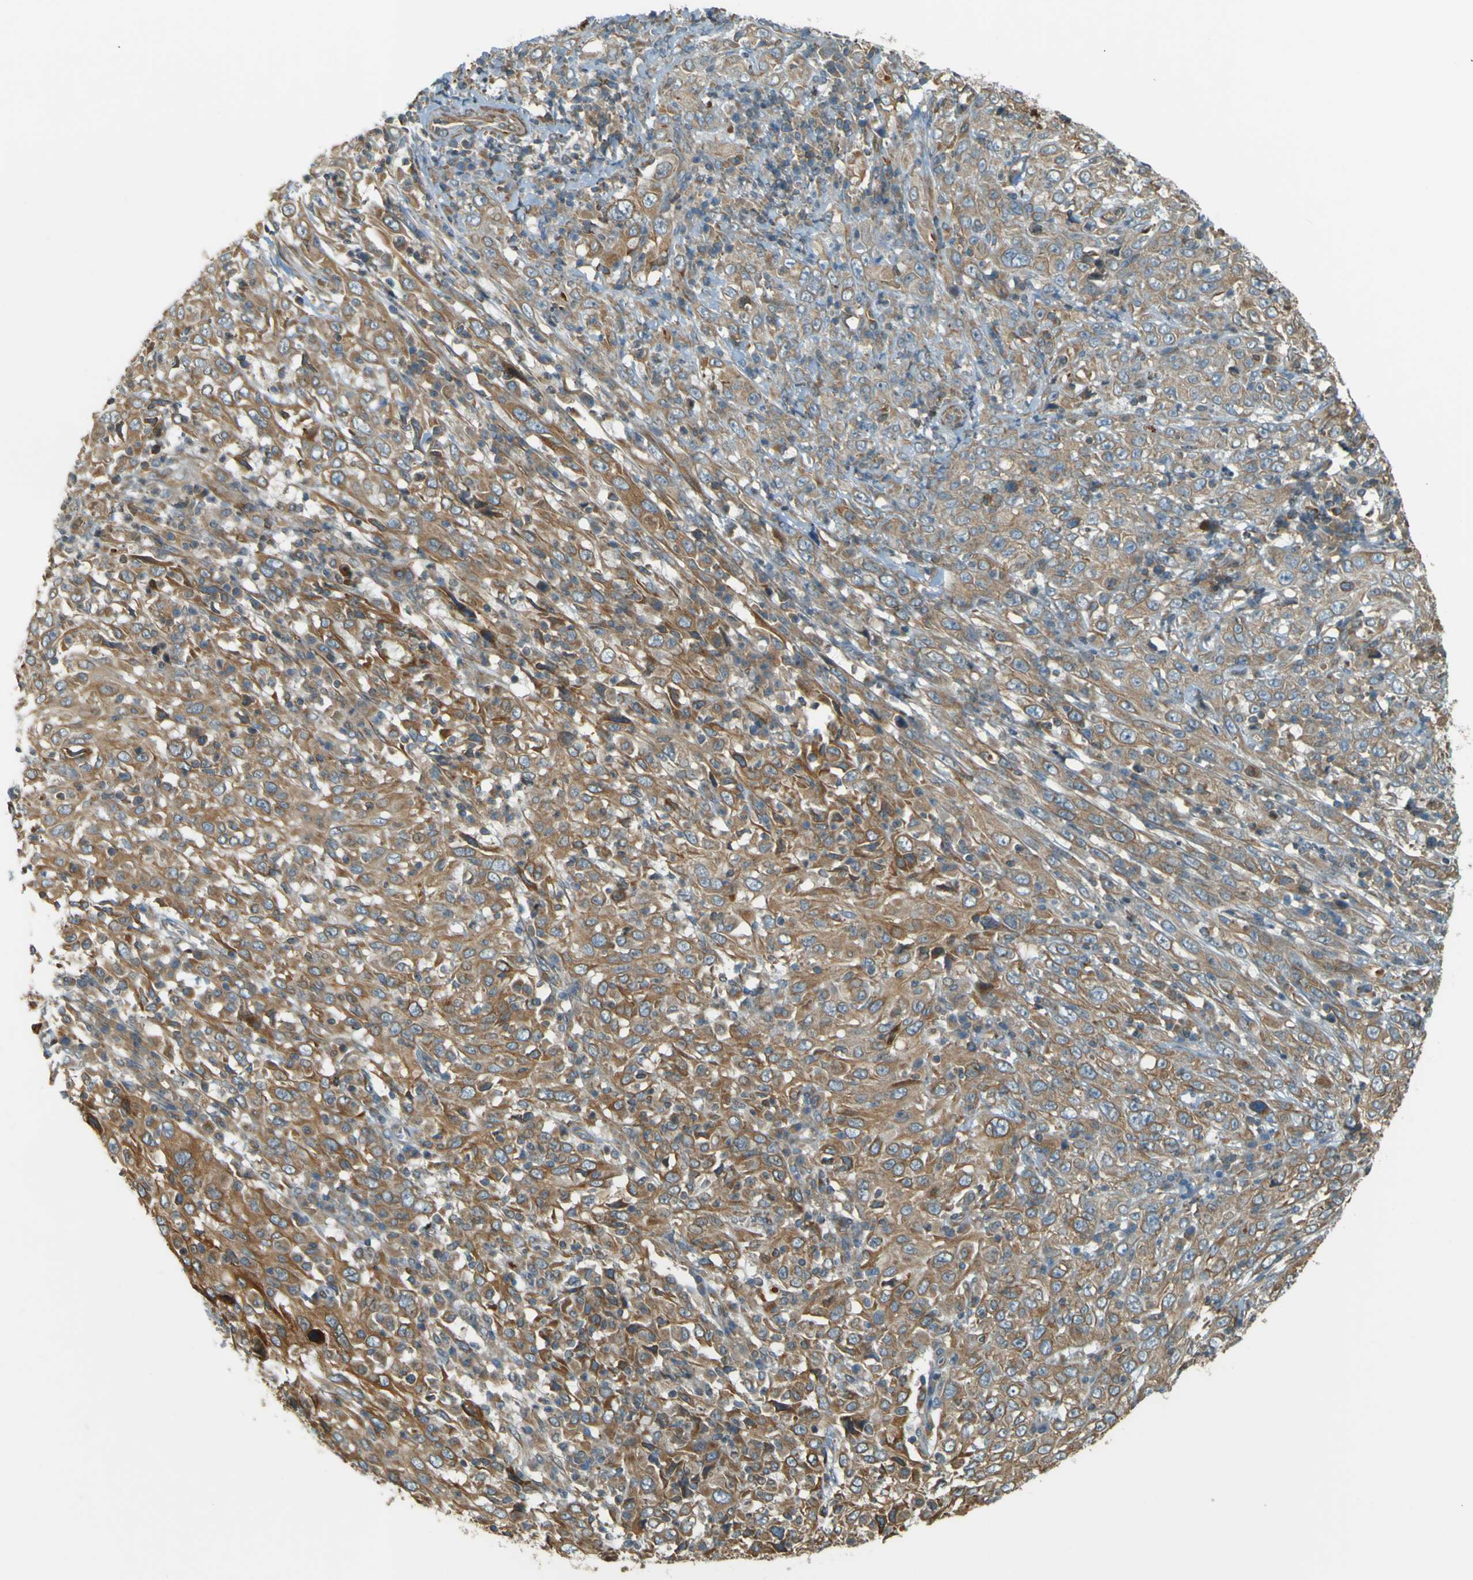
{"staining": {"intensity": "moderate", "quantity": ">75%", "location": "cytoplasmic/membranous"}, "tissue": "cervical cancer", "cell_type": "Tumor cells", "image_type": "cancer", "snomed": [{"axis": "morphology", "description": "Squamous cell carcinoma, NOS"}, {"axis": "topography", "description": "Cervix"}], "caption": "The image reveals a brown stain indicating the presence of a protein in the cytoplasmic/membranous of tumor cells in cervical squamous cell carcinoma.", "gene": "LPCAT1", "patient": {"sex": "female", "age": 46}}